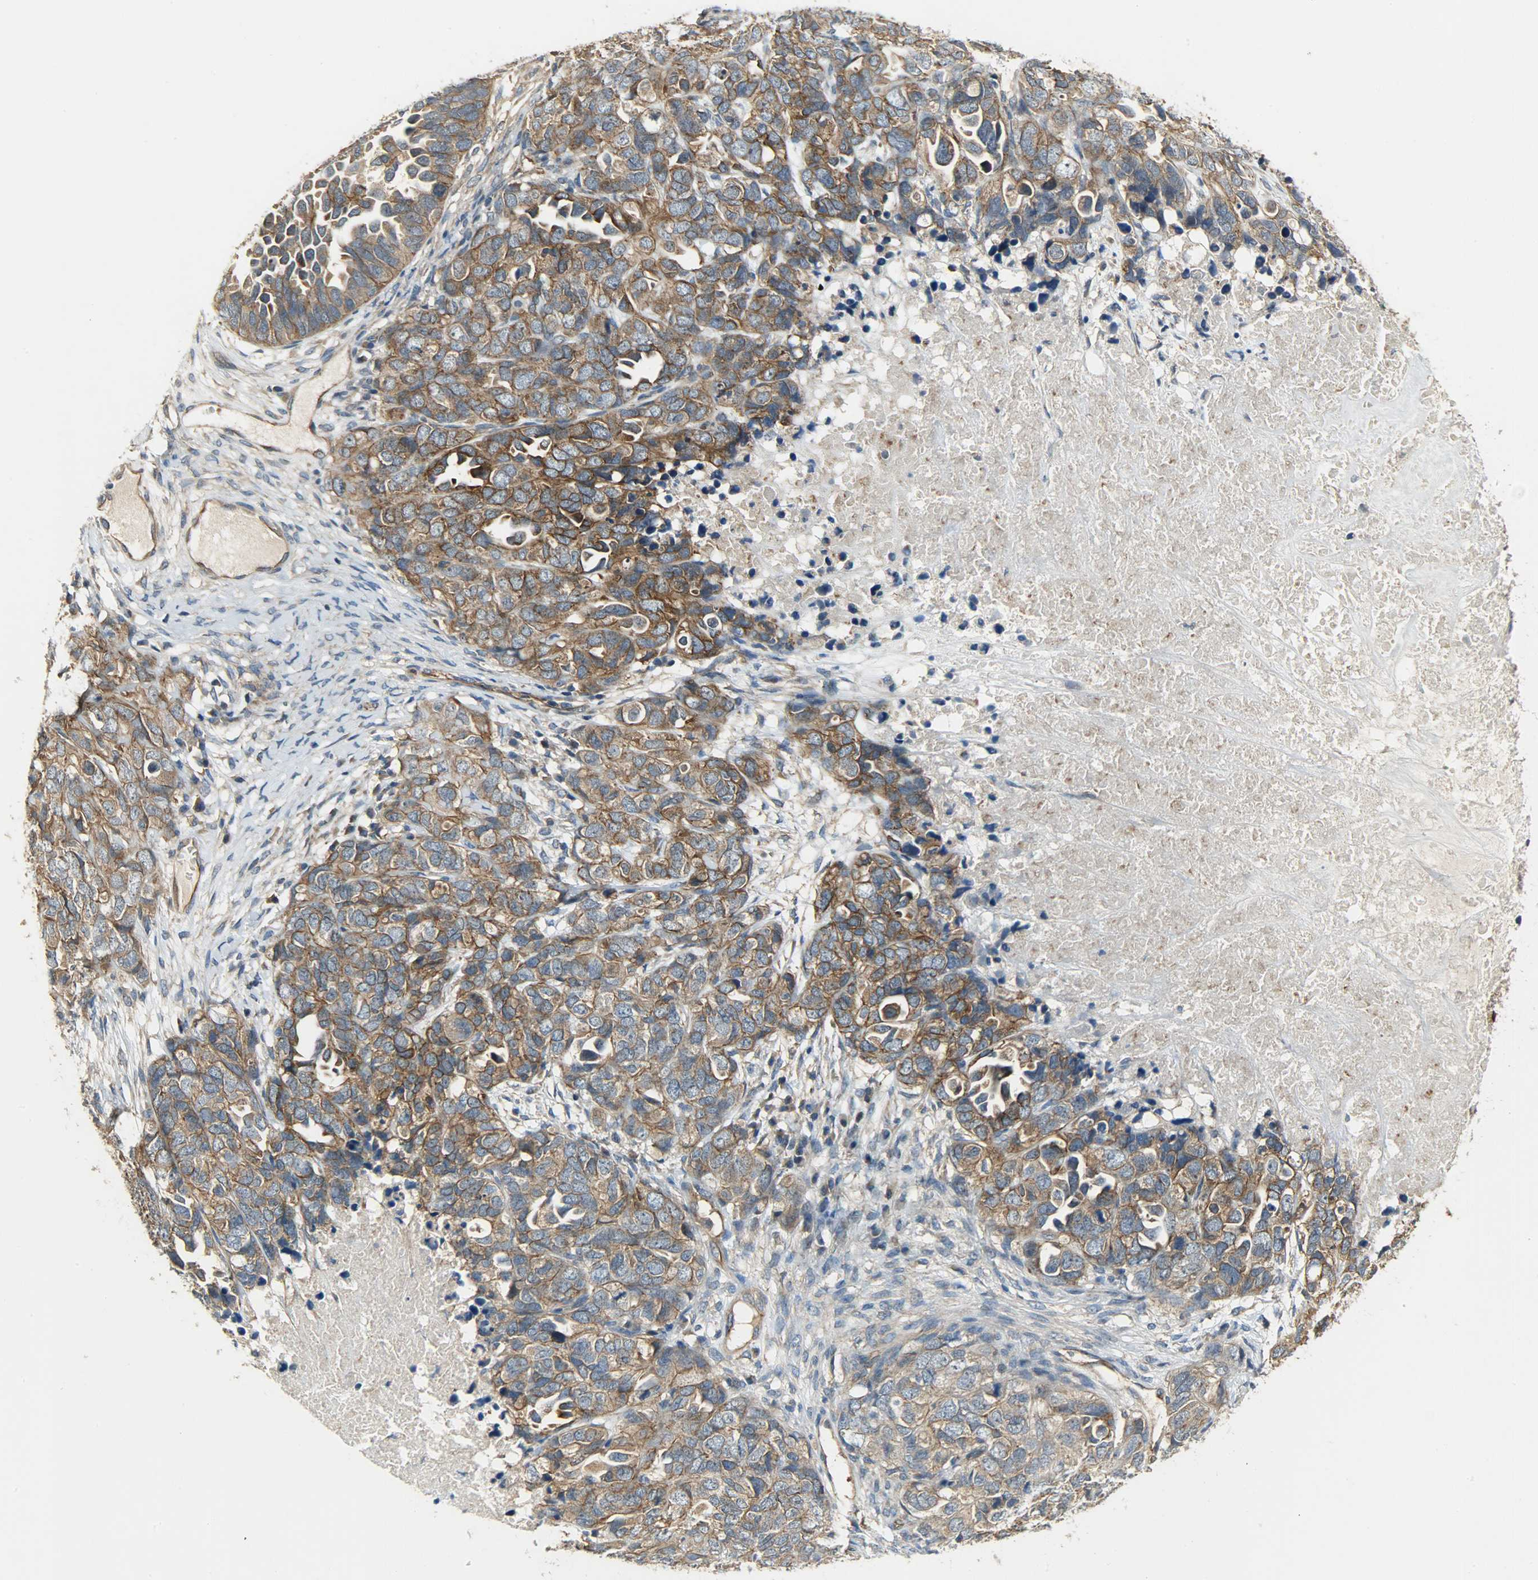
{"staining": {"intensity": "moderate", "quantity": ">75%", "location": "cytoplasmic/membranous"}, "tissue": "ovarian cancer", "cell_type": "Tumor cells", "image_type": "cancer", "snomed": [{"axis": "morphology", "description": "Cystadenocarcinoma, serous, NOS"}, {"axis": "topography", "description": "Ovary"}], "caption": "Ovarian cancer stained with a brown dye demonstrates moderate cytoplasmic/membranous positive expression in approximately >75% of tumor cells.", "gene": "KIAA1217", "patient": {"sex": "female", "age": 82}}